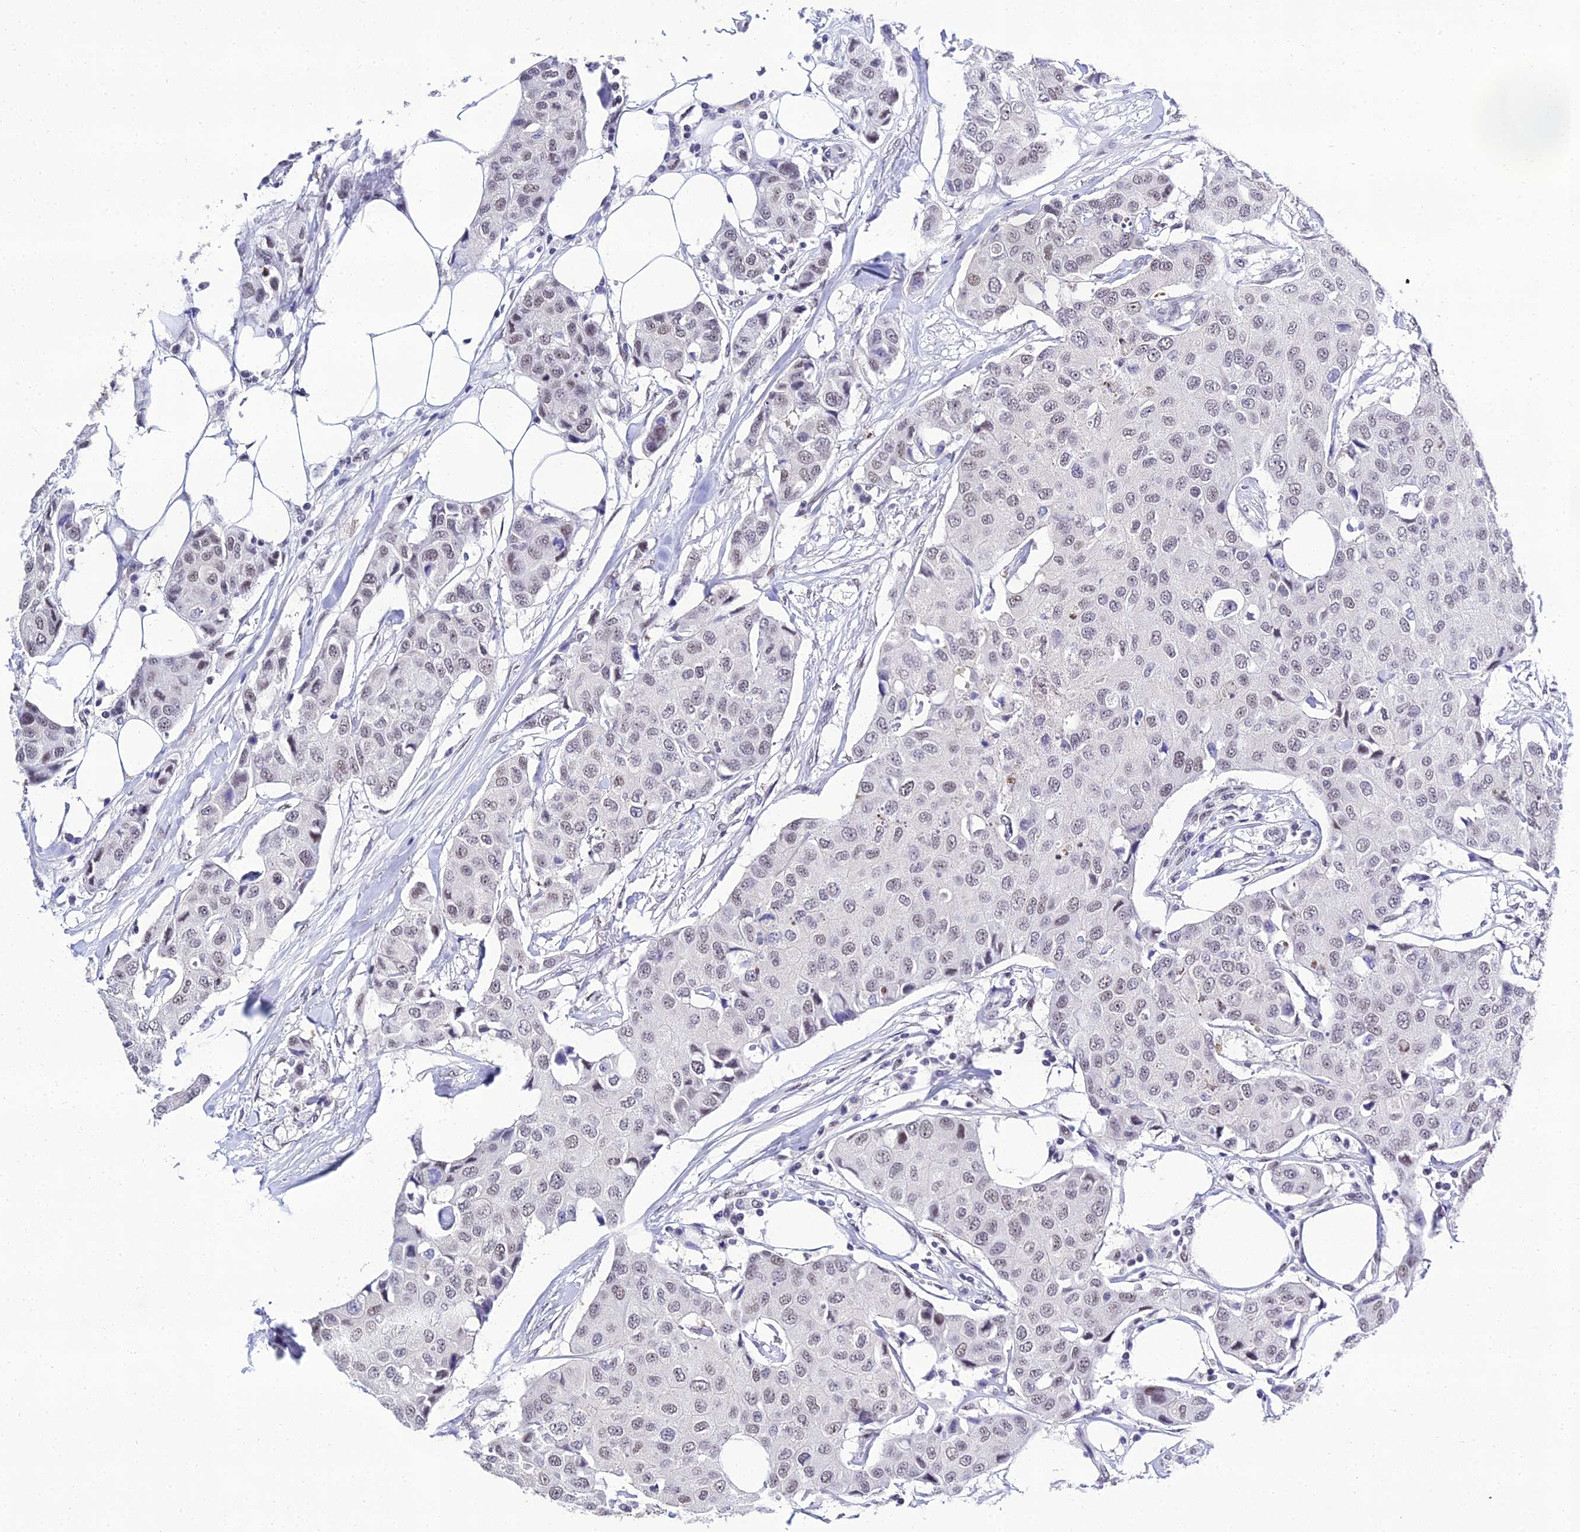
{"staining": {"intensity": "weak", "quantity": "25%-75%", "location": "nuclear"}, "tissue": "breast cancer", "cell_type": "Tumor cells", "image_type": "cancer", "snomed": [{"axis": "morphology", "description": "Duct carcinoma"}, {"axis": "topography", "description": "Breast"}], "caption": "Breast cancer (intraductal carcinoma) tissue exhibits weak nuclear positivity in about 25%-75% of tumor cells, visualized by immunohistochemistry.", "gene": "PPP4R2", "patient": {"sex": "female", "age": 80}}